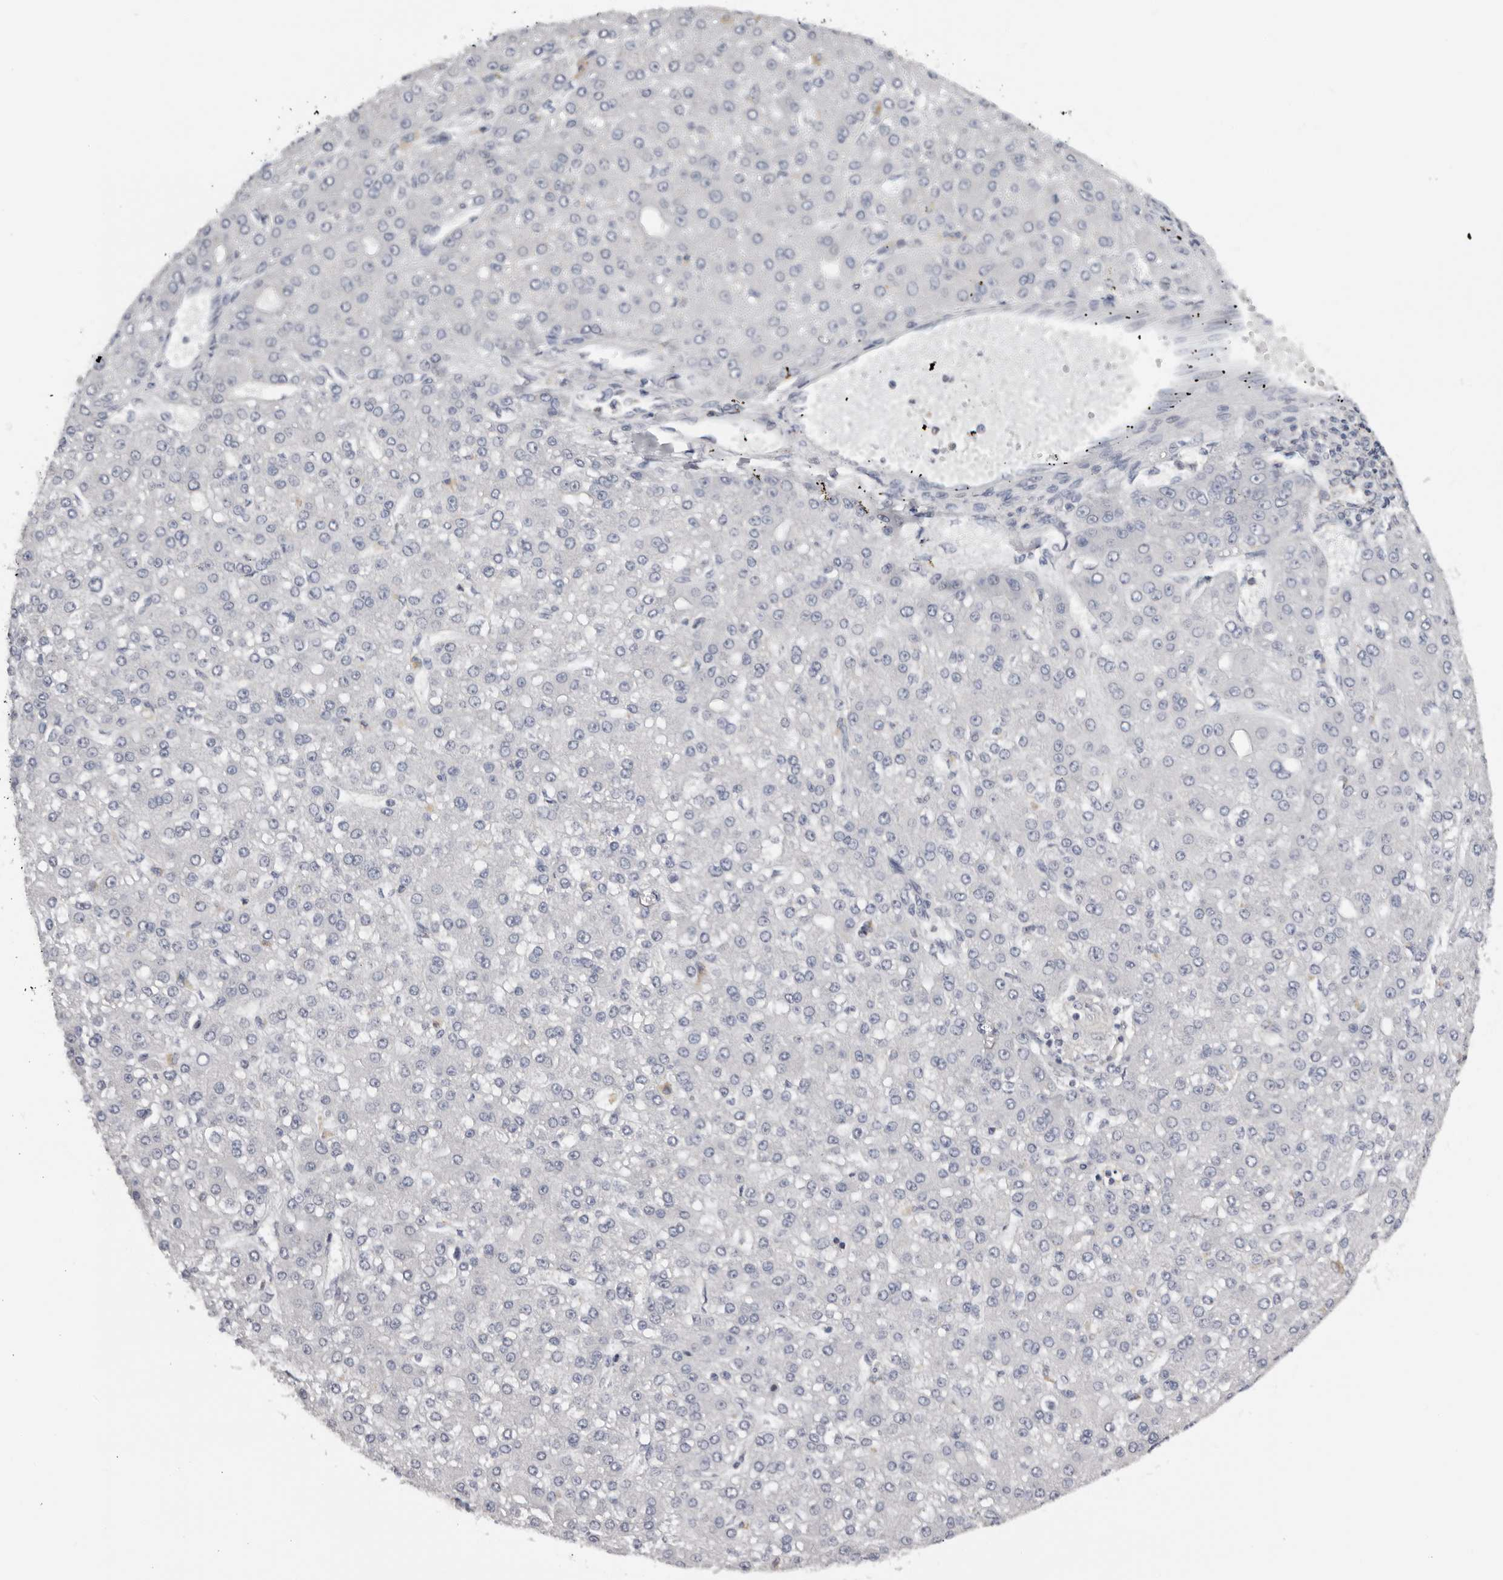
{"staining": {"intensity": "negative", "quantity": "none", "location": "none"}, "tissue": "liver cancer", "cell_type": "Tumor cells", "image_type": "cancer", "snomed": [{"axis": "morphology", "description": "Carcinoma, Hepatocellular, NOS"}, {"axis": "topography", "description": "Liver"}], "caption": "Hepatocellular carcinoma (liver) was stained to show a protein in brown. There is no significant positivity in tumor cells.", "gene": "KIF2B", "patient": {"sex": "male", "age": 67}}